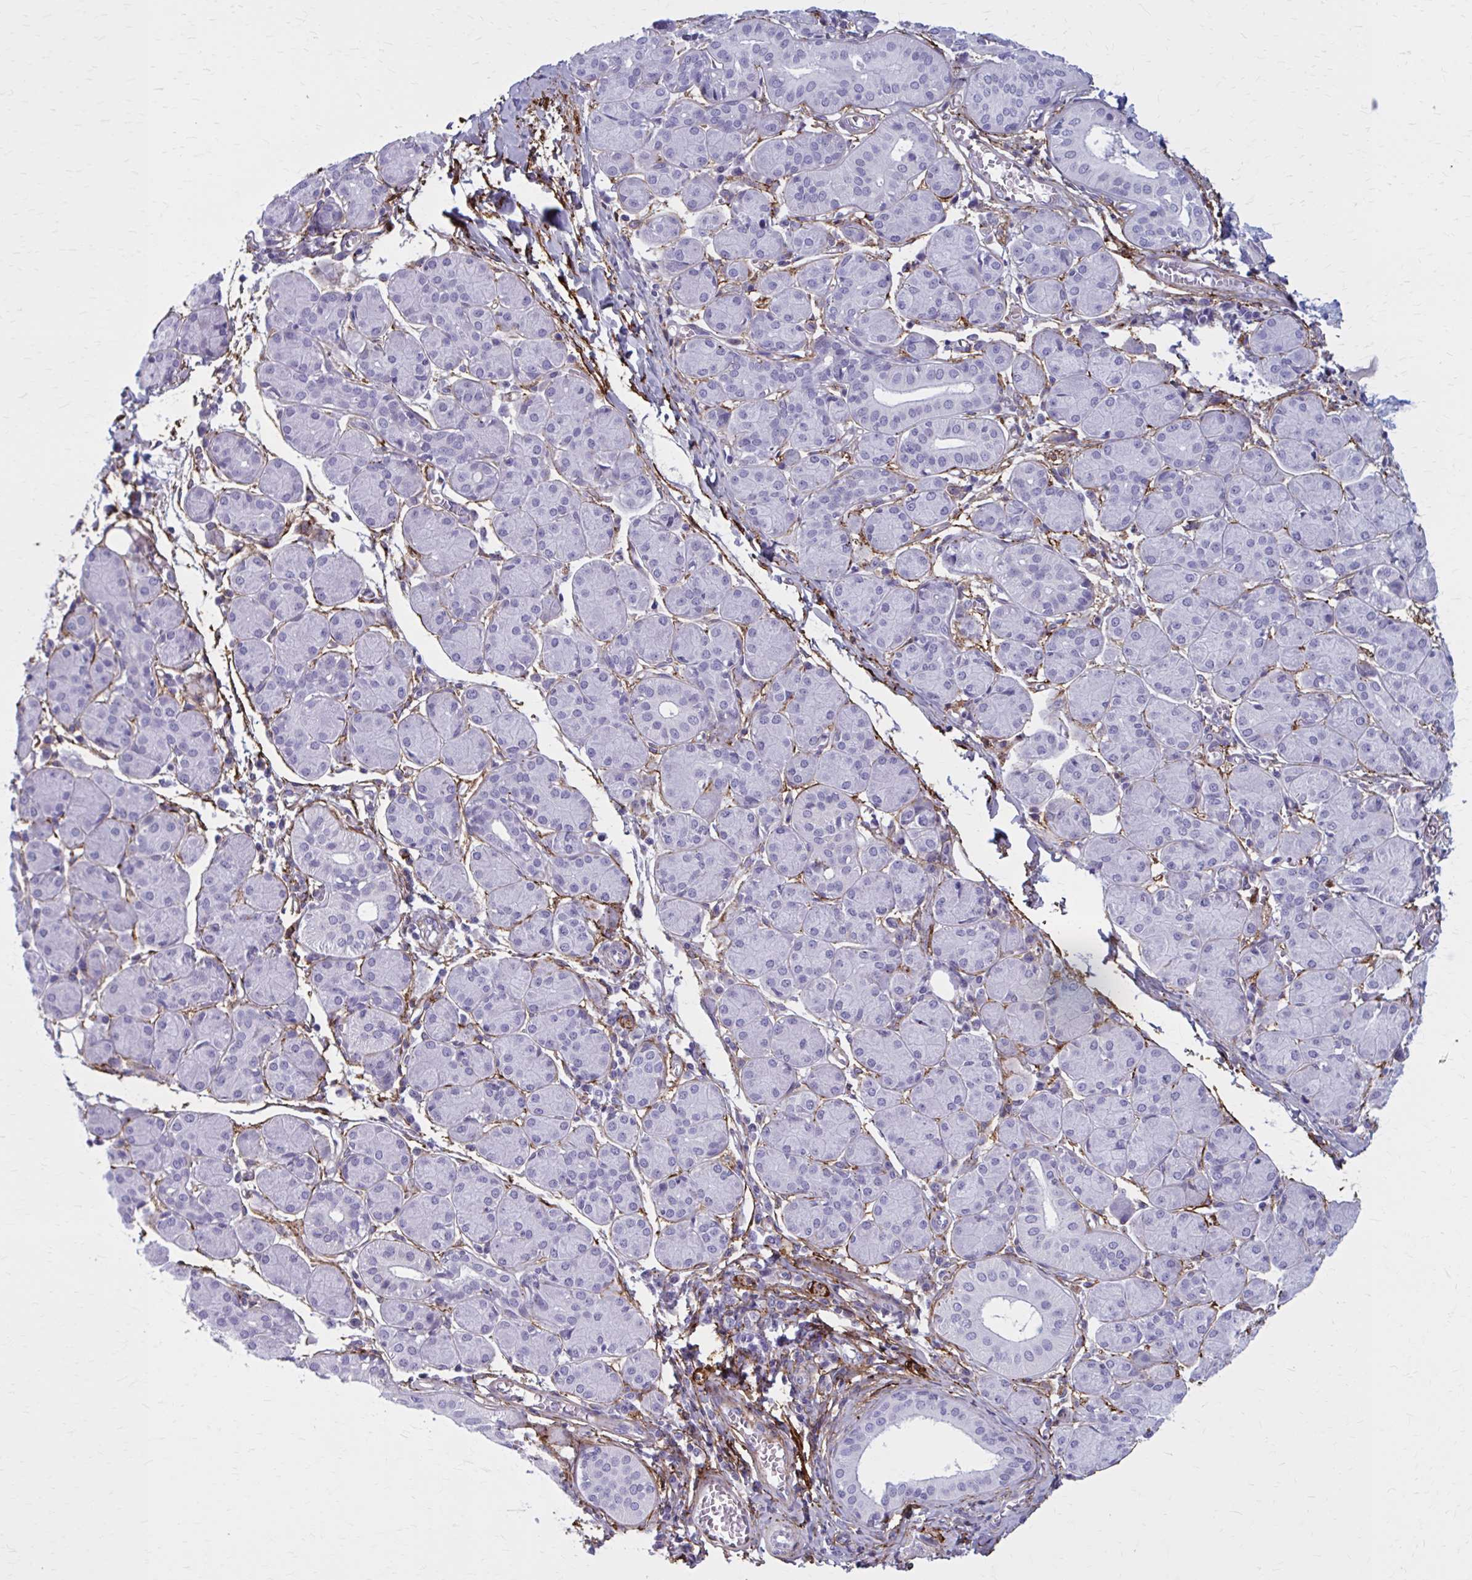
{"staining": {"intensity": "negative", "quantity": "none", "location": "none"}, "tissue": "salivary gland", "cell_type": "Glandular cells", "image_type": "normal", "snomed": [{"axis": "morphology", "description": "Normal tissue, NOS"}, {"axis": "morphology", "description": "Inflammation, NOS"}, {"axis": "topography", "description": "Lymph node"}, {"axis": "topography", "description": "Salivary gland"}], "caption": "An image of human salivary gland is negative for staining in glandular cells. (Stains: DAB (3,3'-diaminobenzidine) immunohistochemistry (IHC) with hematoxylin counter stain, Microscopy: brightfield microscopy at high magnification).", "gene": "AKAP12", "patient": {"sex": "male", "age": 3}}